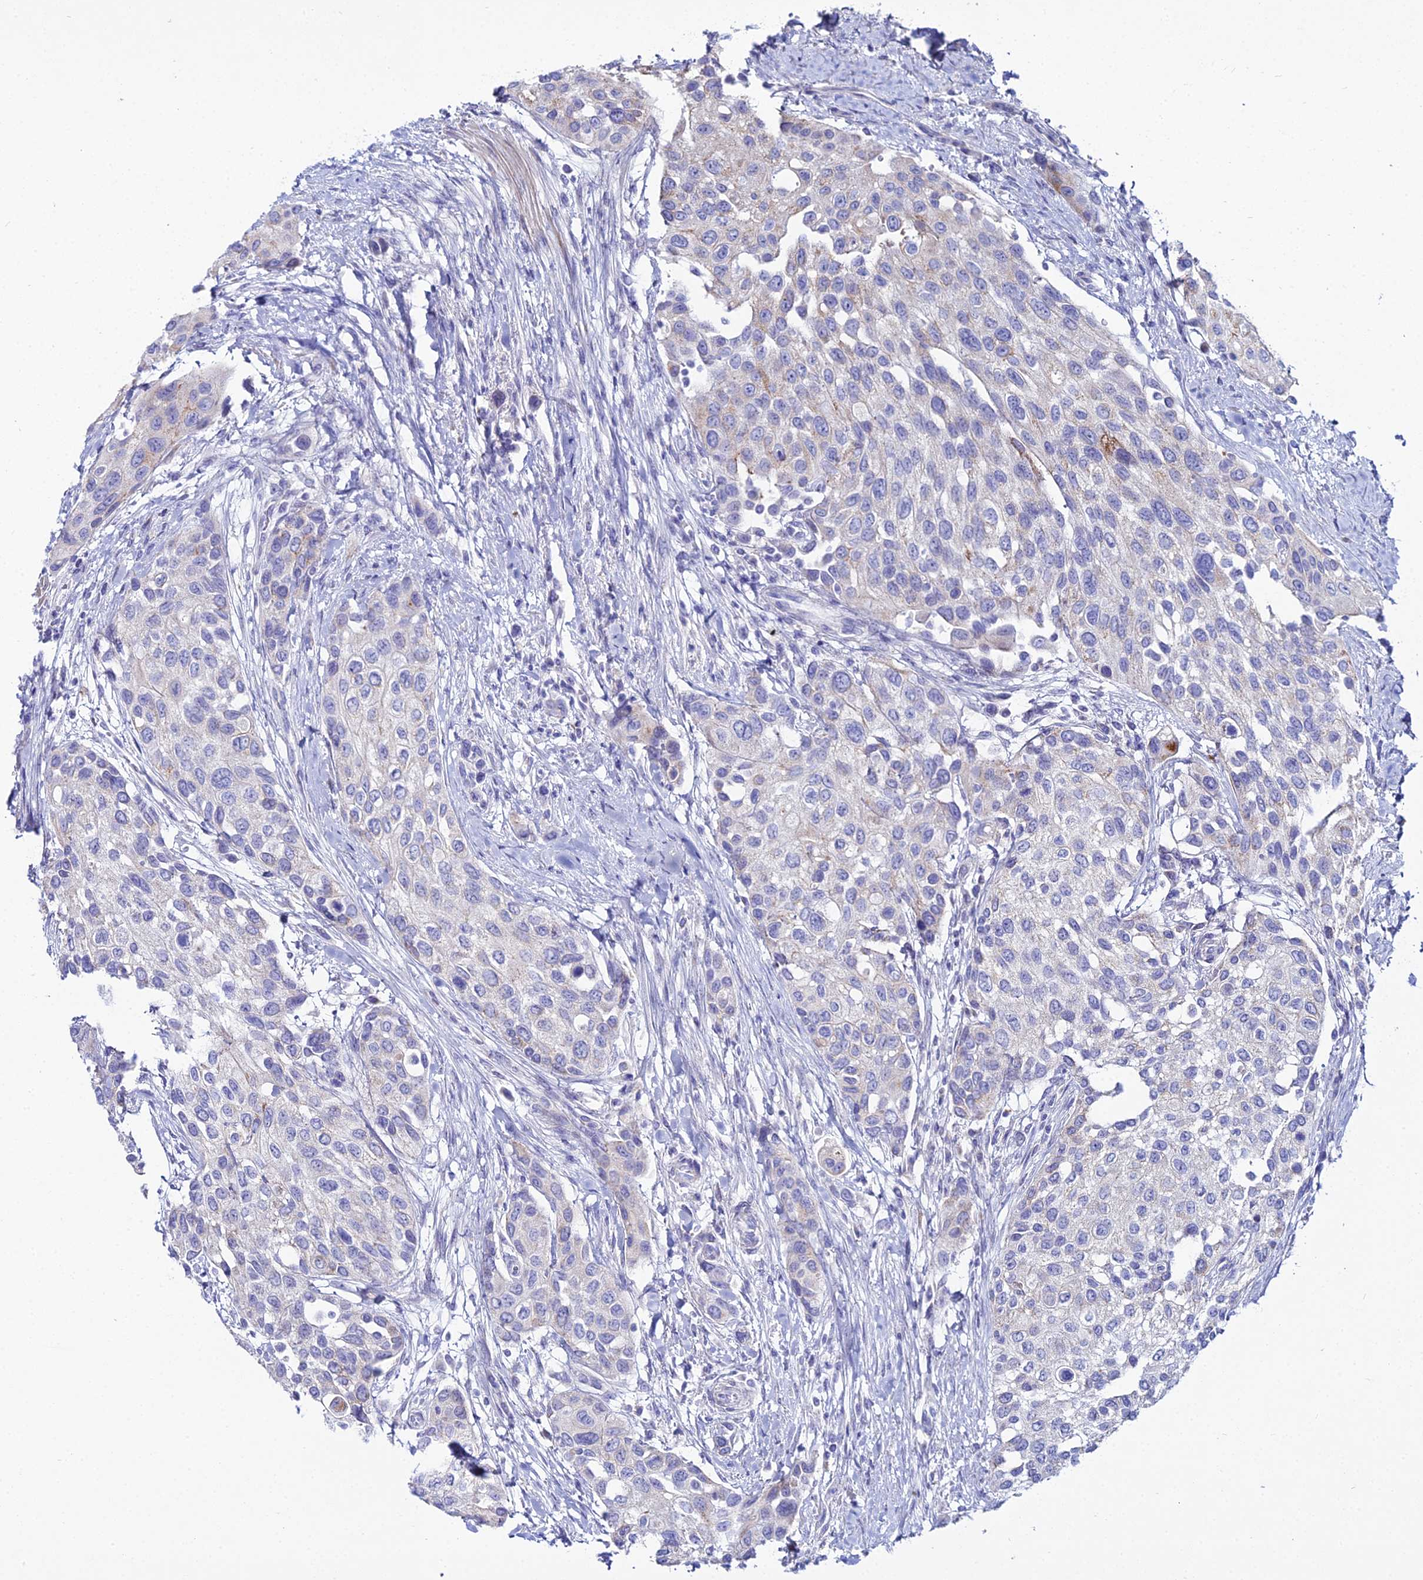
{"staining": {"intensity": "negative", "quantity": "none", "location": "none"}, "tissue": "urothelial cancer", "cell_type": "Tumor cells", "image_type": "cancer", "snomed": [{"axis": "morphology", "description": "Normal tissue, NOS"}, {"axis": "morphology", "description": "Urothelial carcinoma, High grade"}, {"axis": "topography", "description": "Vascular tissue"}, {"axis": "topography", "description": "Urinary bladder"}], "caption": "A micrograph of human urothelial carcinoma (high-grade) is negative for staining in tumor cells. (DAB (3,3'-diaminobenzidine) immunohistochemistry, high magnification).", "gene": "DHX34", "patient": {"sex": "female", "age": 56}}